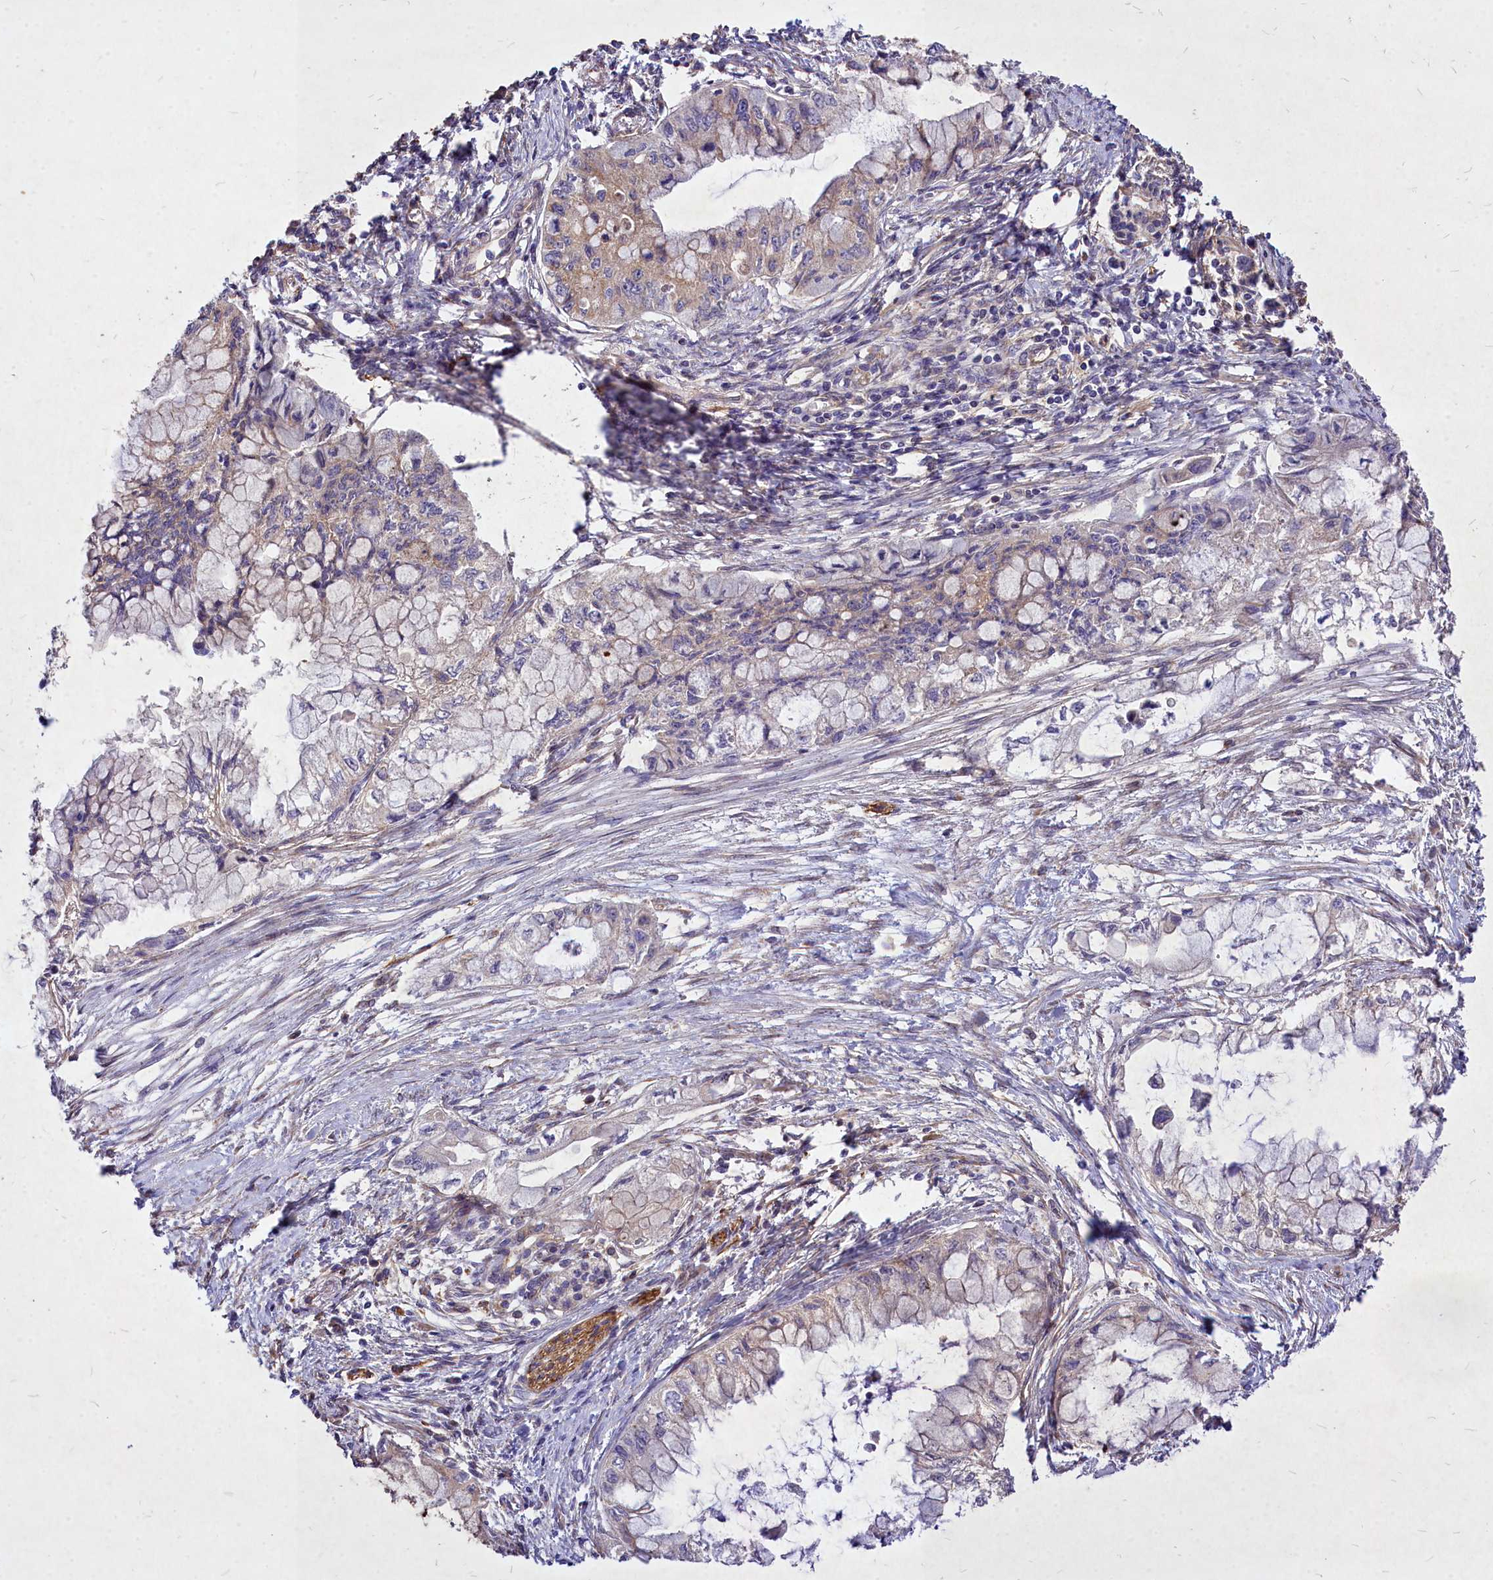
{"staining": {"intensity": "weak", "quantity": "<25%", "location": "cytoplasmic/membranous"}, "tissue": "pancreatic cancer", "cell_type": "Tumor cells", "image_type": "cancer", "snomed": [{"axis": "morphology", "description": "Adenocarcinoma, NOS"}, {"axis": "topography", "description": "Pancreas"}], "caption": "Immunohistochemistry (IHC) of human pancreatic cancer (adenocarcinoma) shows no staining in tumor cells. (DAB (3,3'-diaminobenzidine) immunohistochemistry (IHC), high magnification).", "gene": "SKA1", "patient": {"sex": "male", "age": 48}}